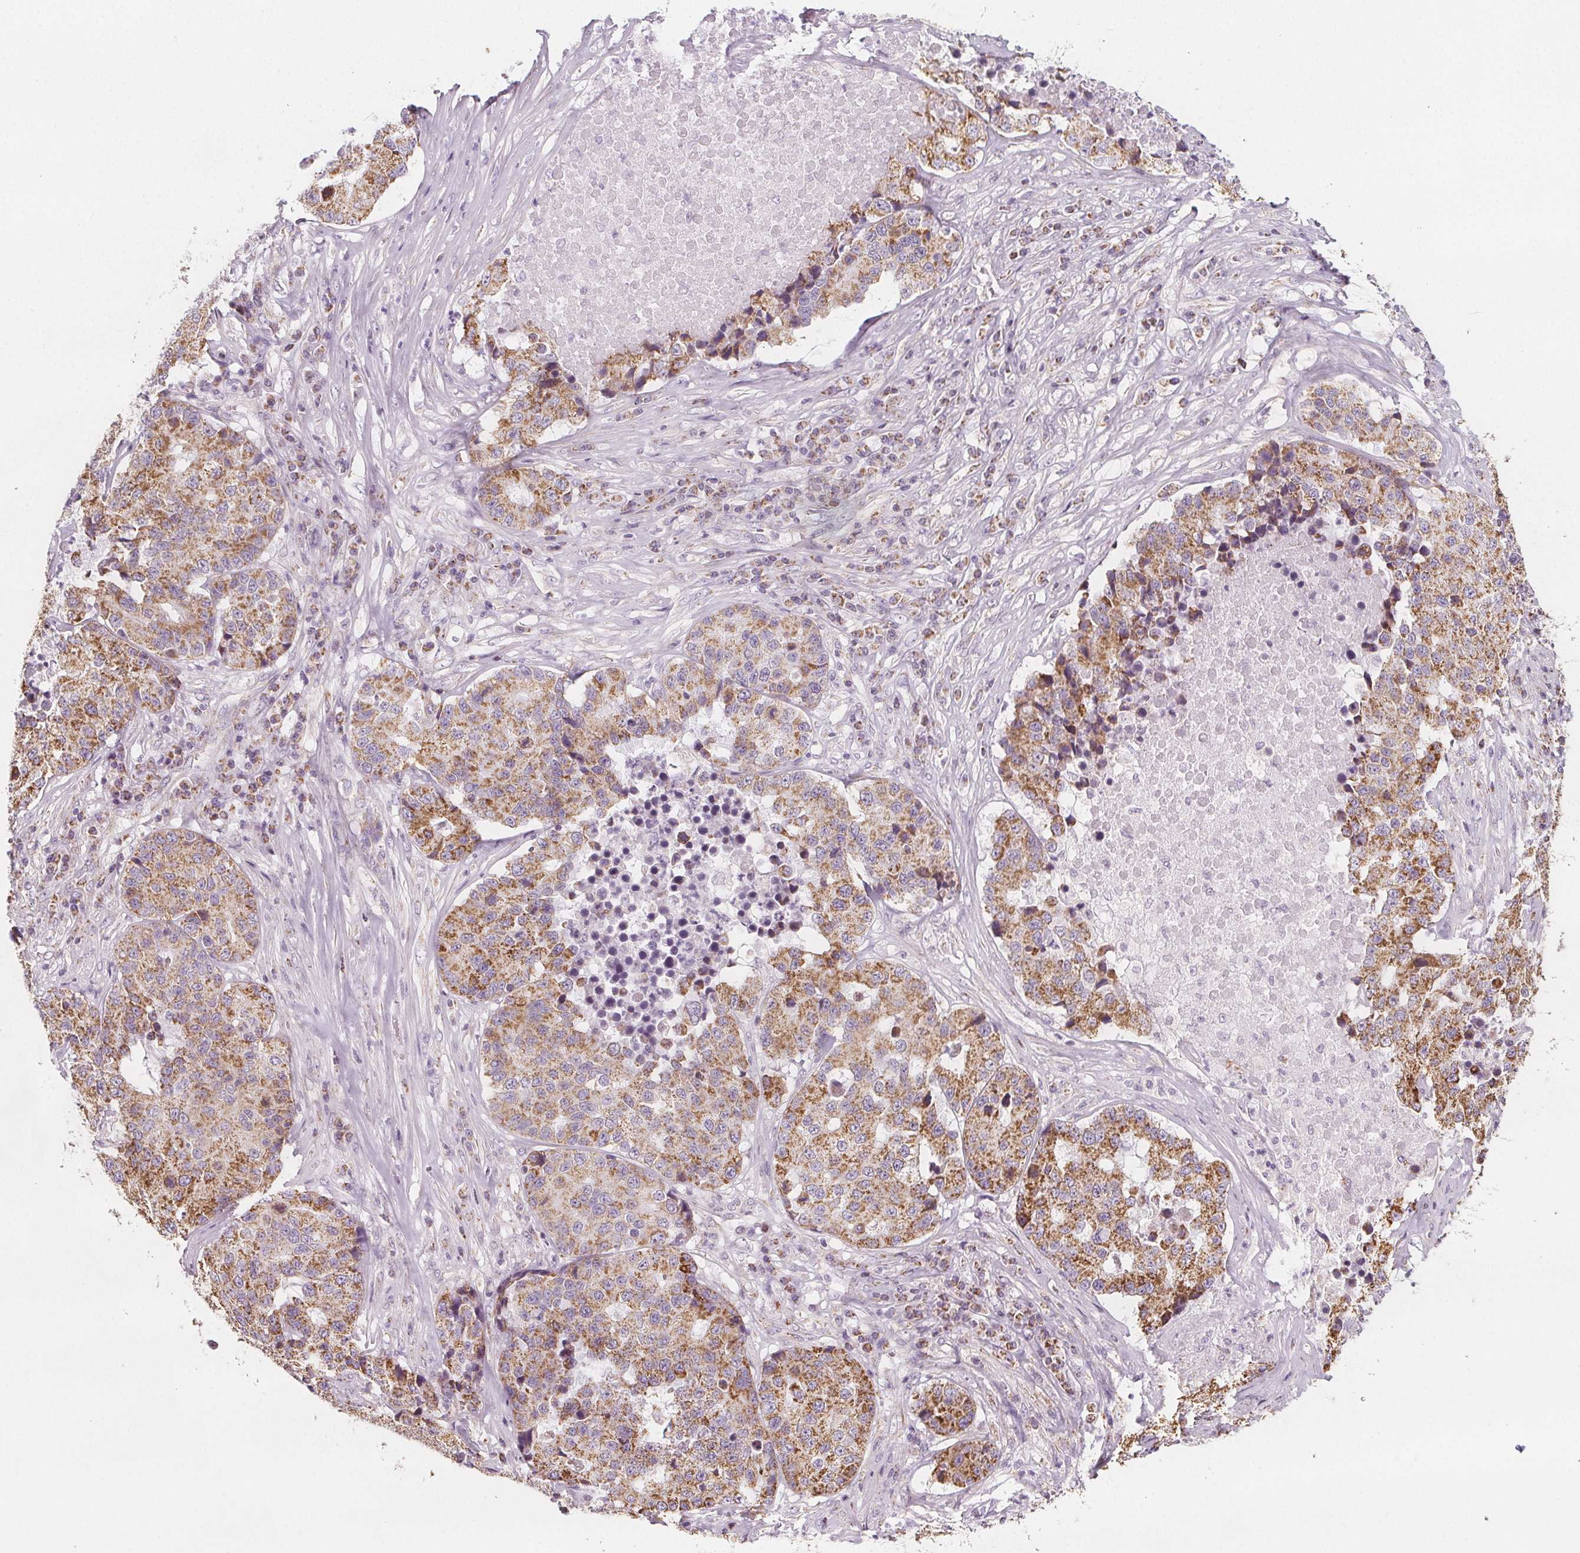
{"staining": {"intensity": "moderate", "quantity": ">75%", "location": "cytoplasmic/membranous"}, "tissue": "stomach cancer", "cell_type": "Tumor cells", "image_type": "cancer", "snomed": [{"axis": "morphology", "description": "Adenocarcinoma, NOS"}, {"axis": "topography", "description": "Stomach"}], "caption": "Immunohistochemistry image of neoplastic tissue: stomach cancer (adenocarcinoma) stained using immunohistochemistry (IHC) shows medium levels of moderate protein expression localized specifically in the cytoplasmic/membranous of tumor cells, appearing as a cytoplasmic/membranous brown color.", "gene": "IL17C", "patient": {"sex": "male", "age": 71}}